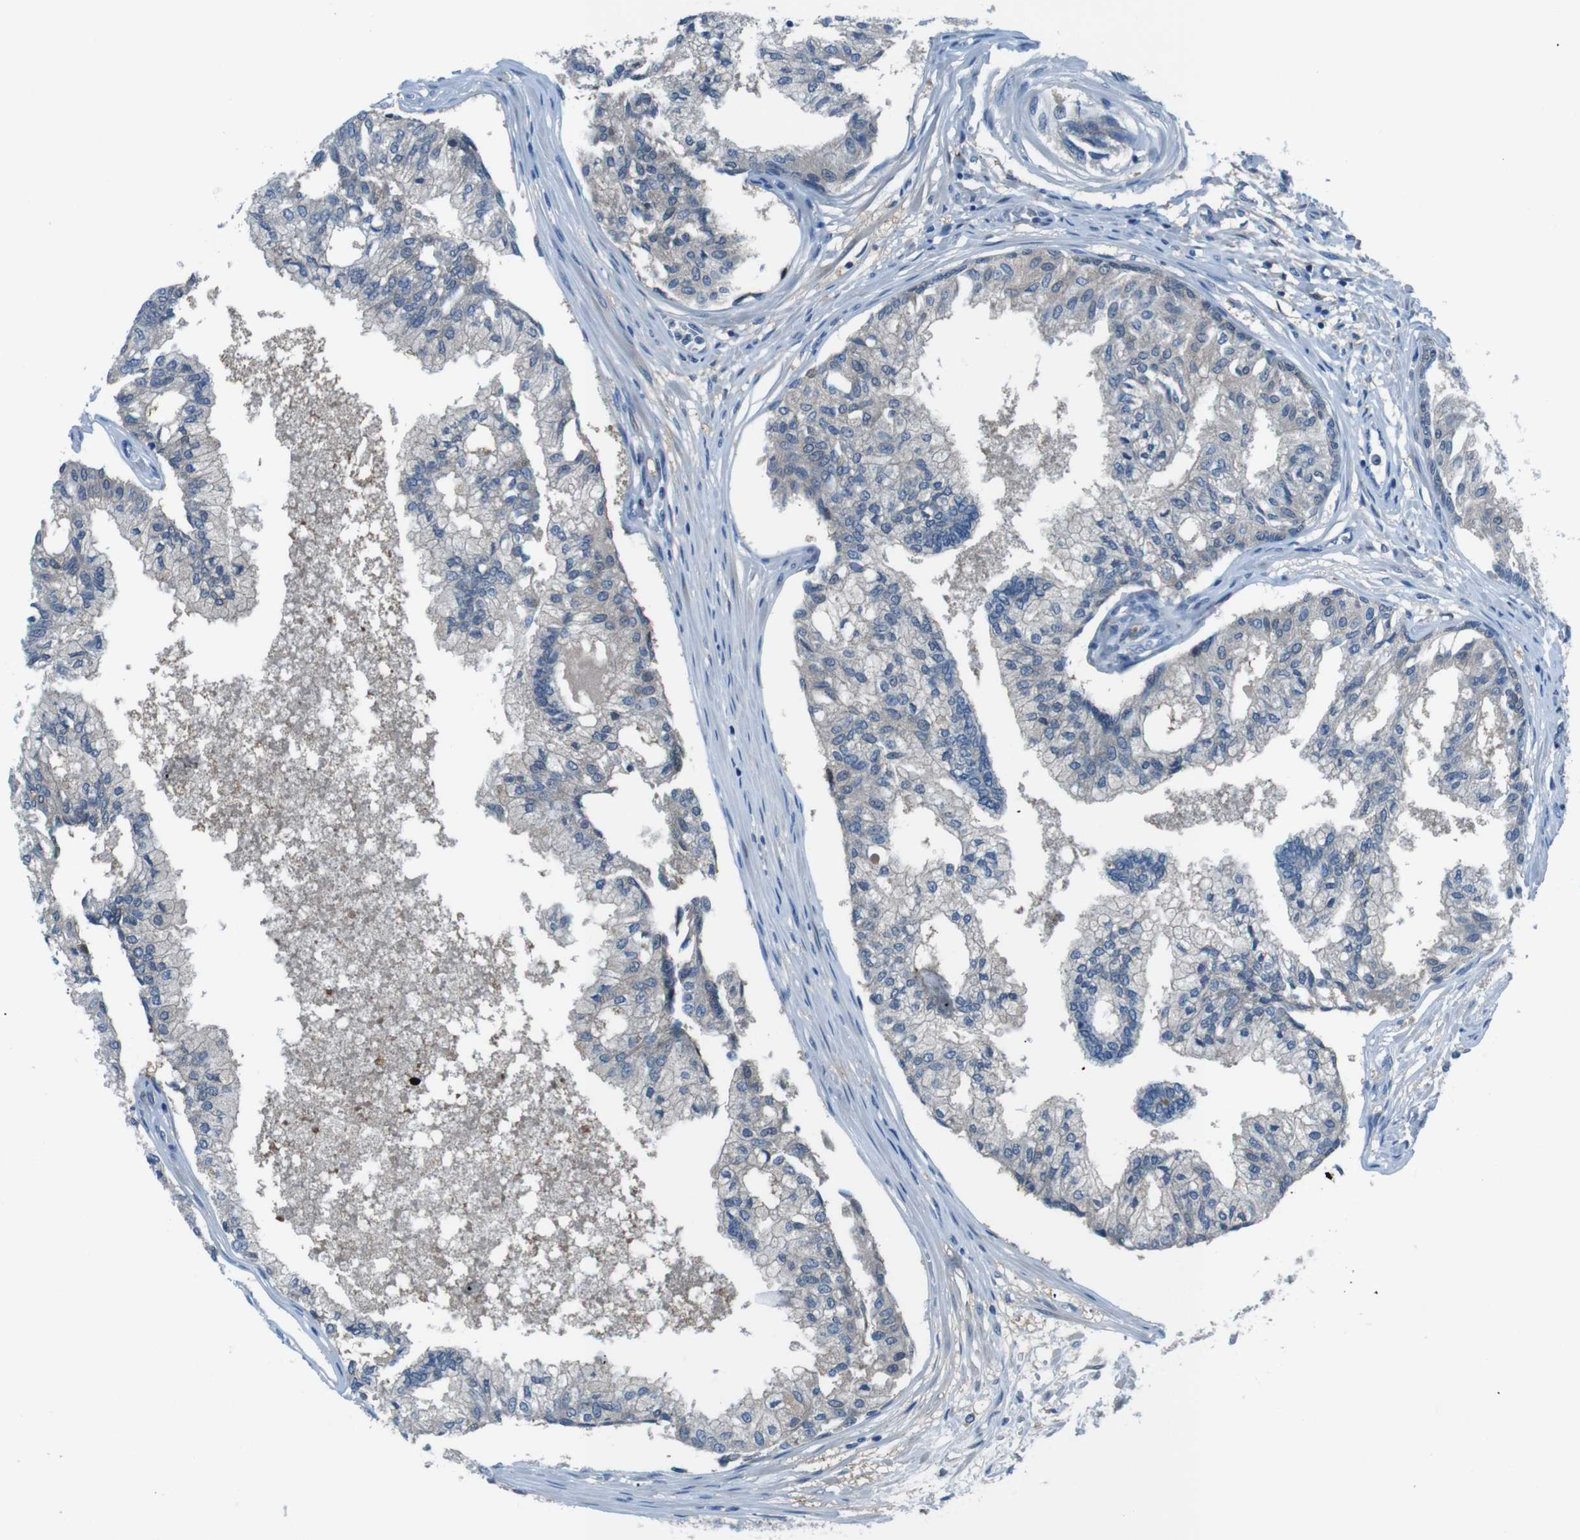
{"staining": {"intensity": "weak", "quantity": "25%-75%", "location": "cytoplasmic/membranous"}, "tissue": "prostate", "cell_type": "Glandular cells", "image_type": "normal", "snomed": [{"axis": "morphology", "description": "Normal tissue, NOS"}, {"axis": "topography", "description": "Prostate"}, {"axis": "topography", "description": "Seminal veicle"}], "caption": "Weak cytoplasmic/membranous expression is appreciated in about 25%-75% of glandular cells in unremarkable prostate. The protein is shown in brown color, while the nuclei are stained blue.", "gene": "NANOS2", "patient": {"sex": "male", "age": 60}}